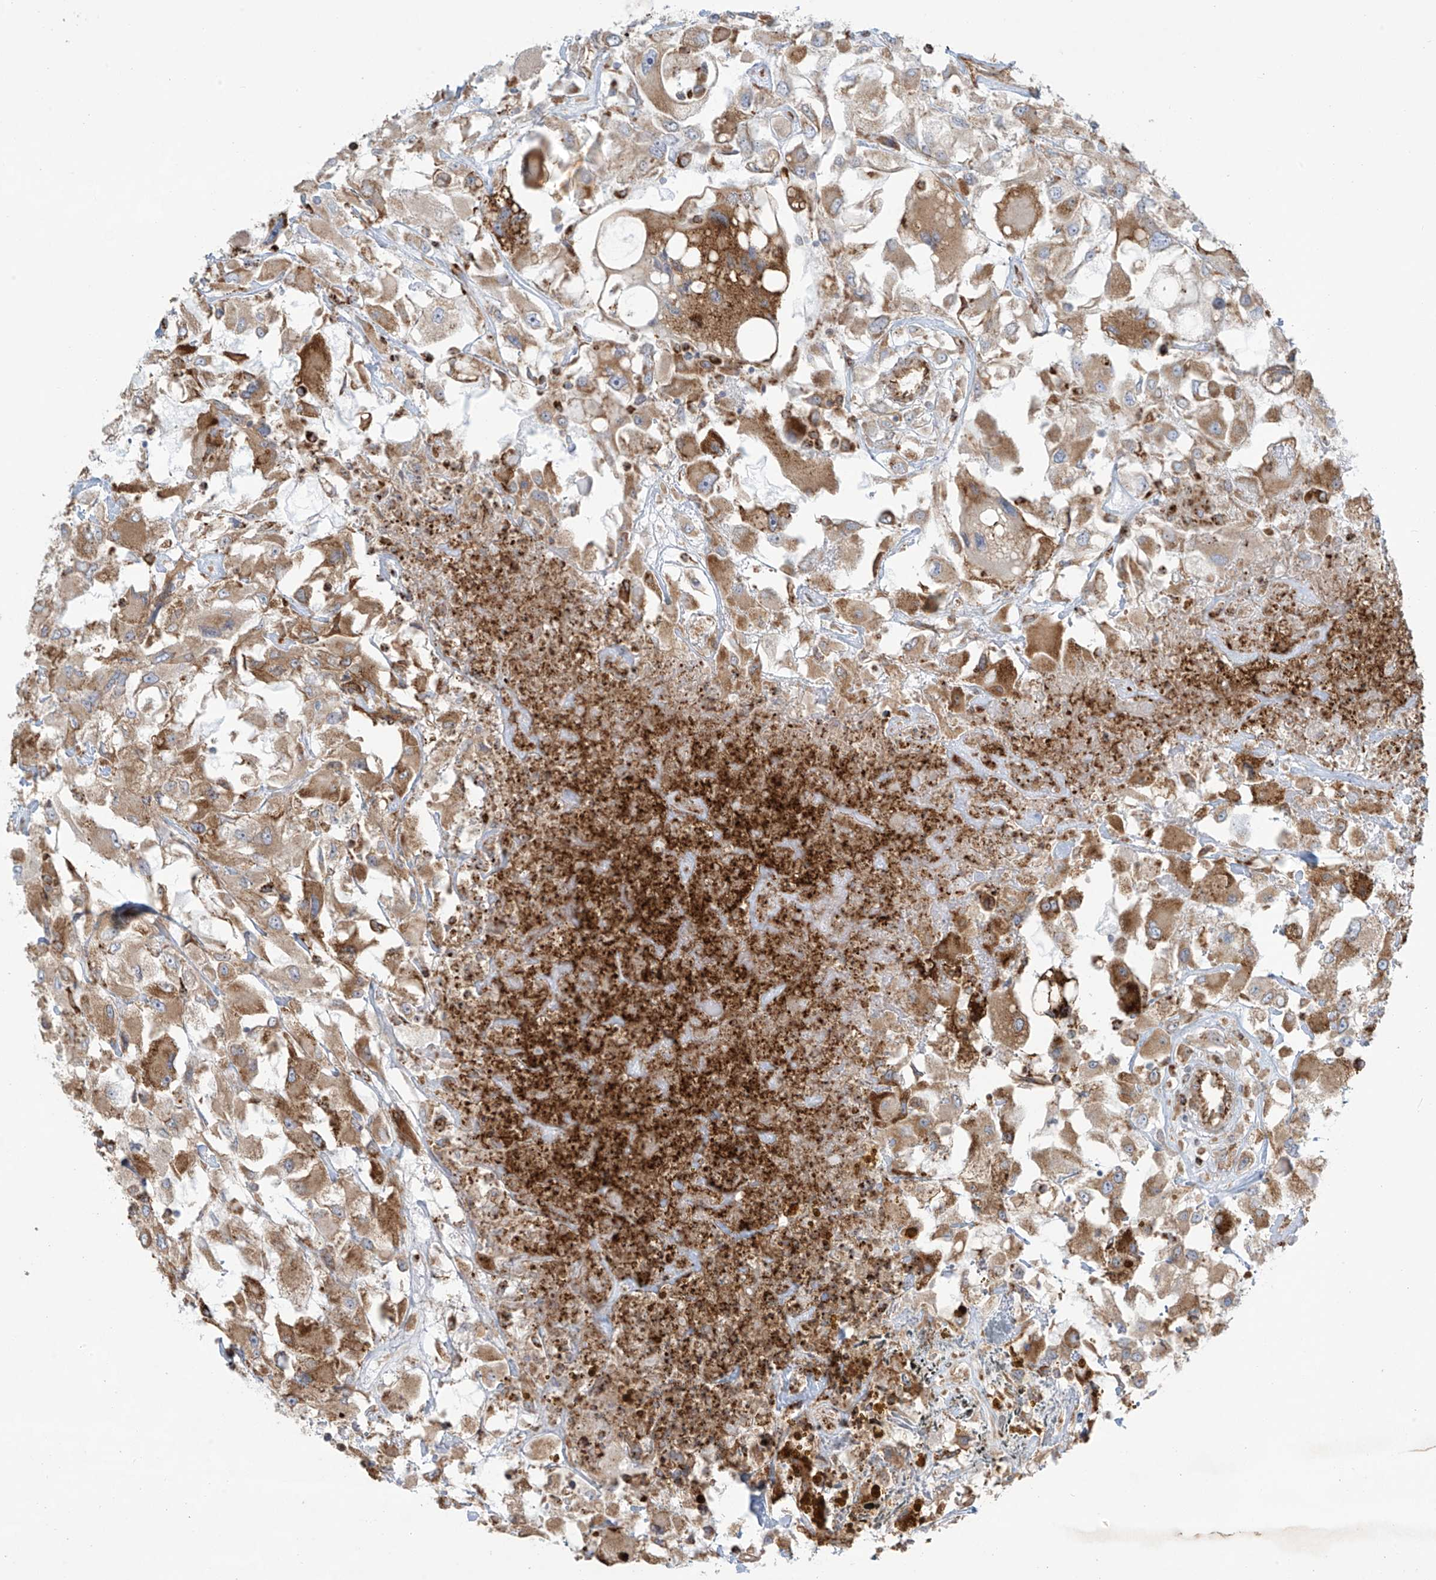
{"staining": {"intensity": "moderate", "quantity": ">75%", "location": "cytoplasmic/membranous"}, "tissue": "renal cancer", "cell_type": "Tumor cells", "image_type": "cancer", "snomed": [{"axis": "morphology", "description": "Adenocarcinoma, NOS"}, {"axis": "topography", "description": "Kidney"}], "caption": "Tumor cells demonstrate moderate cytoplasmic/membranous positivity in approximately >75% of cells in renal adenocarcinoma. The staining is performed using DAB (3,3'-diaminobenzidine) brown chromogen to label protein expression. The nuclei are counter-stained blue using hematoxylin.", "gene": "LZTS3", "patient": {"sex": "female", "age": 52}}